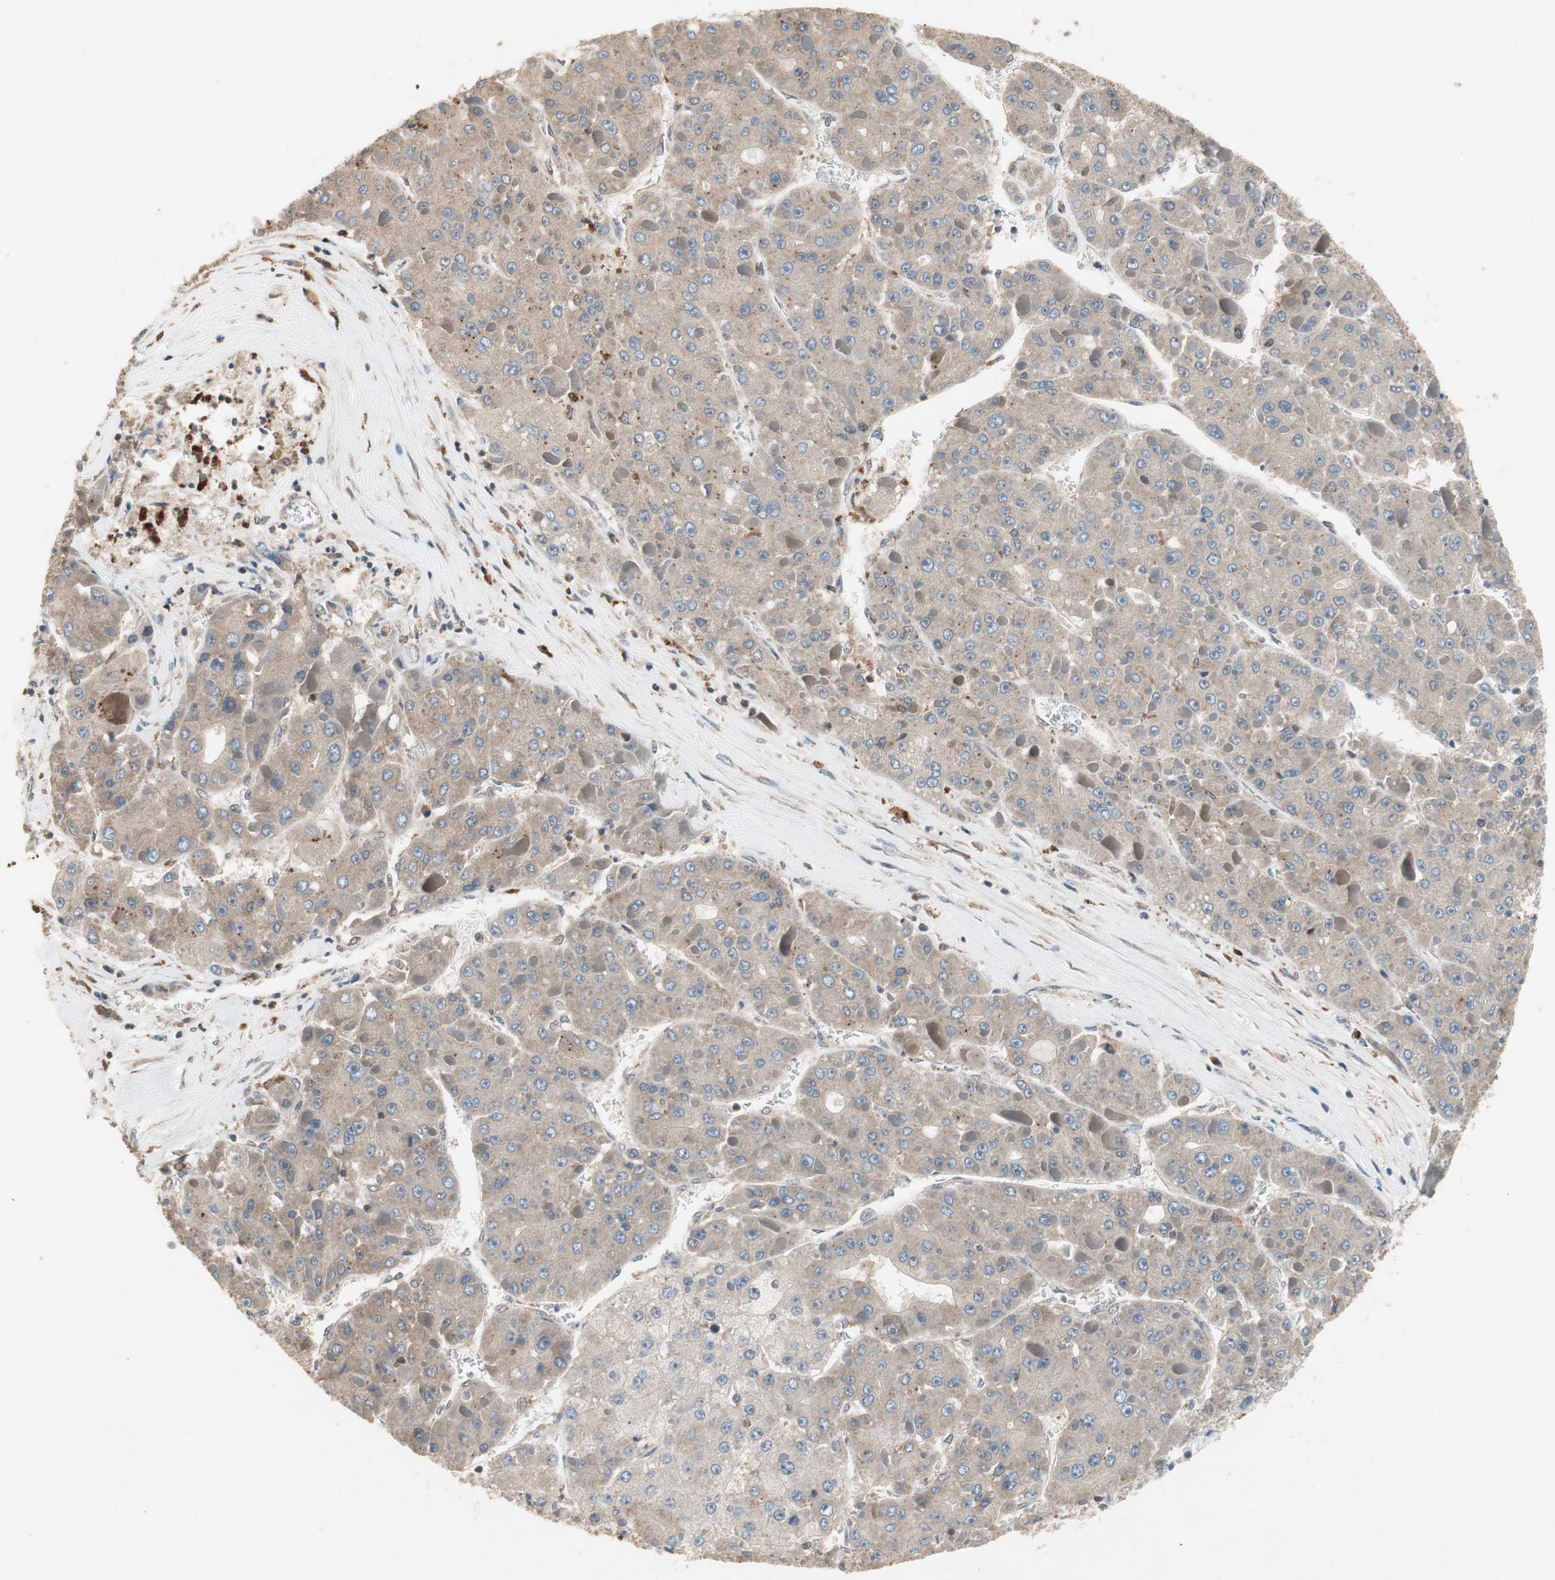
{"staining": {"intensity": "weak", "quantity": ">75%", "location": "cytoplasmic/membranous"}, "tissue": "liver cancer", "cell_type": "Tumor cells", "image_type": "cancer", "snomed": [{"axis": "morphology", "description": "Carcinoma, Hepatocellular, NOS"}, {"axis": "topography", "description": "Liver"}], "caption": "Liver cancer (hepatocellular carcinoma) tissue shows weak cytoplasmic/membranous positivity in approximately >75% of tumor cells", "gene": "GART", "patient": {"sex": "female", "age": 73}}